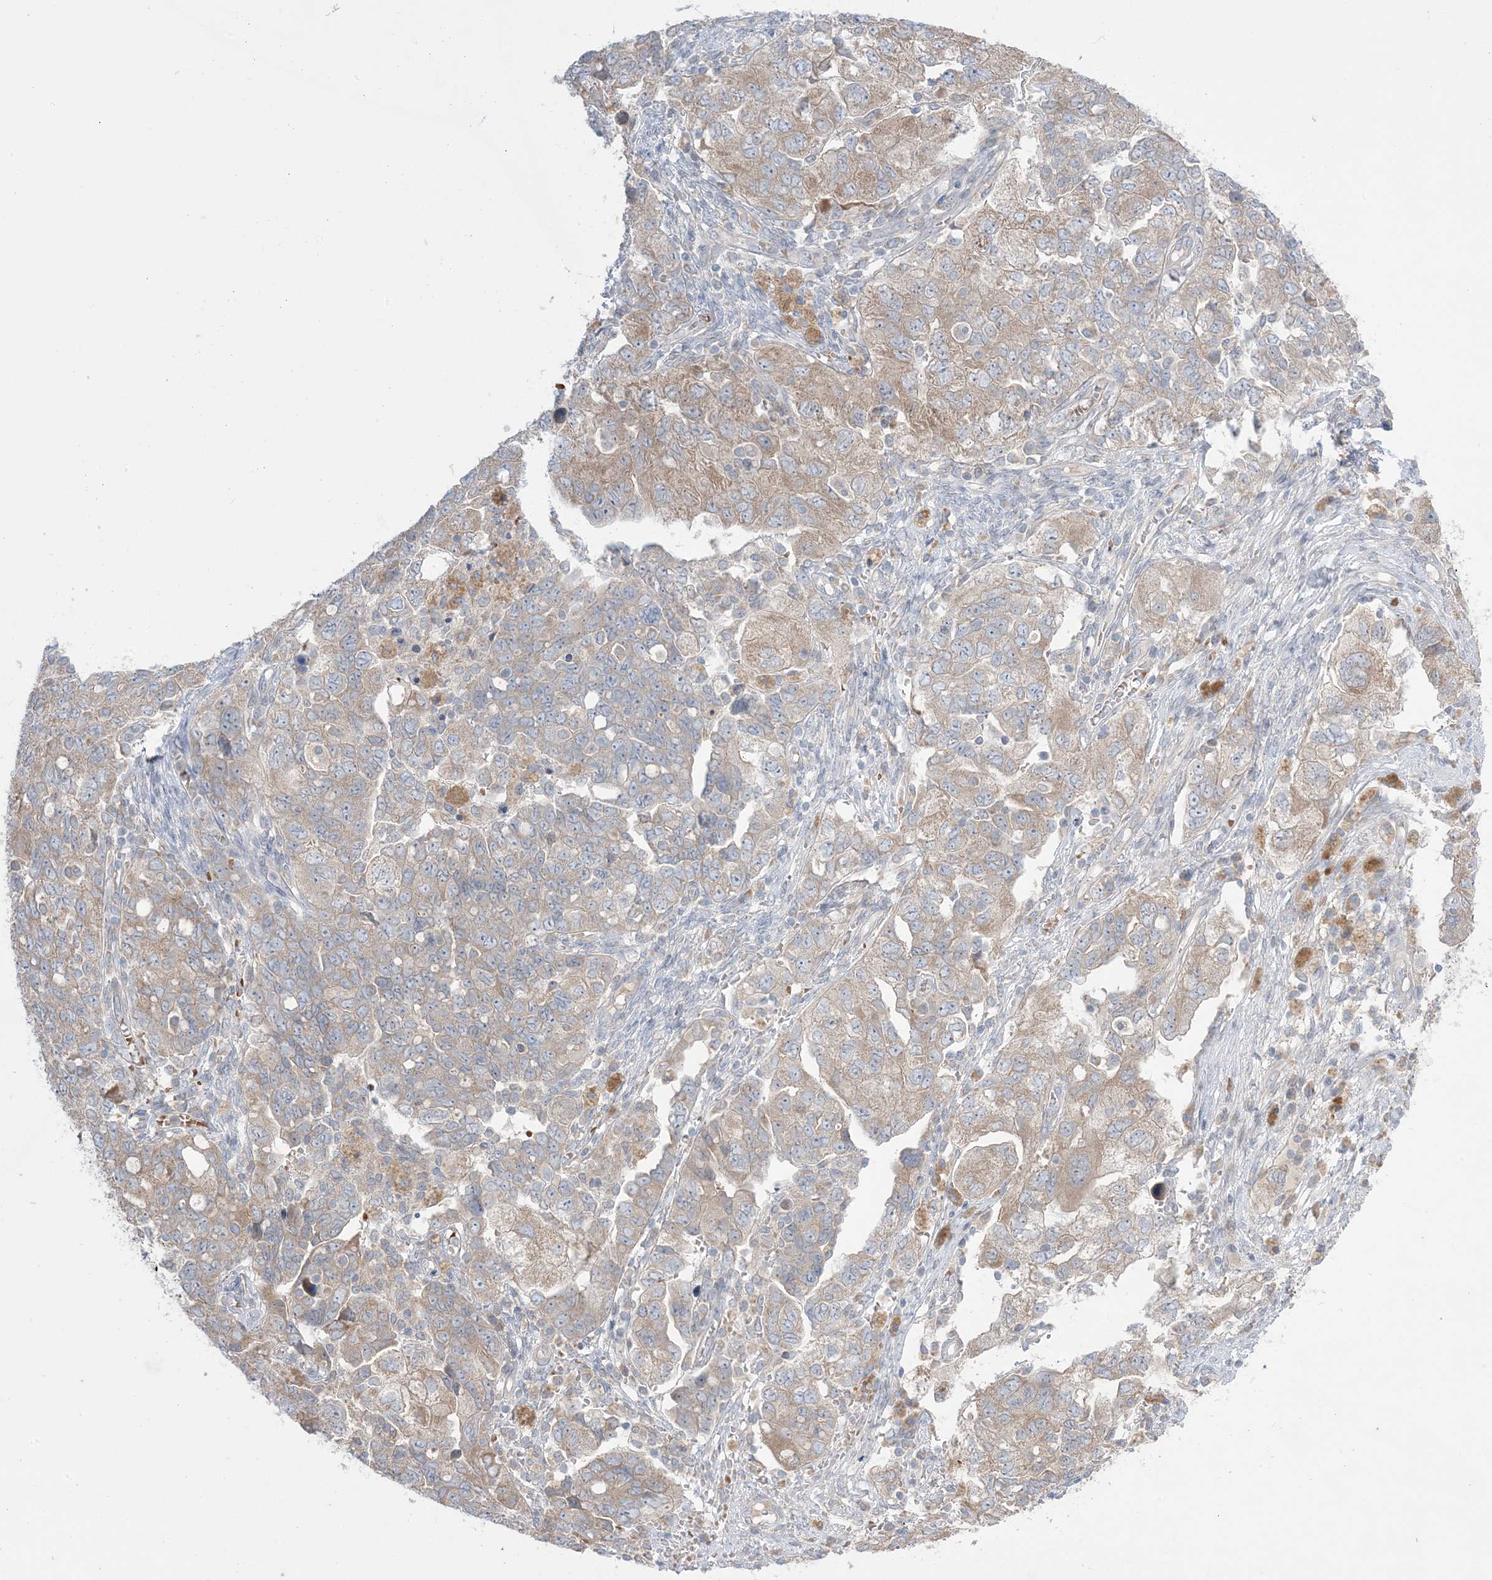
{"staining": {"intensity": "weak", "quantity": "25%-75%", "location": "cytoplasmic/membranous"}, "tissue": "ovarian cancer", "cell_type": "Tumor cells", "image_type": "cancer", "snomed": [{"axis": "morphology", "description": "Carcinoma, NOS"}, {"axis": "morphology", "description": "Cystadenocarcinoma, serous, NOS"}, {"axis": "topography", "description": "Ovary"}], "caption": "Protein staining exhibits weak cytoplasmic/membranous positivity in approximately 25%-75% of tumor cells in ovarian cancer.", "gene": "MMGT1", "patient": {"sex": "female", "age": 69}}